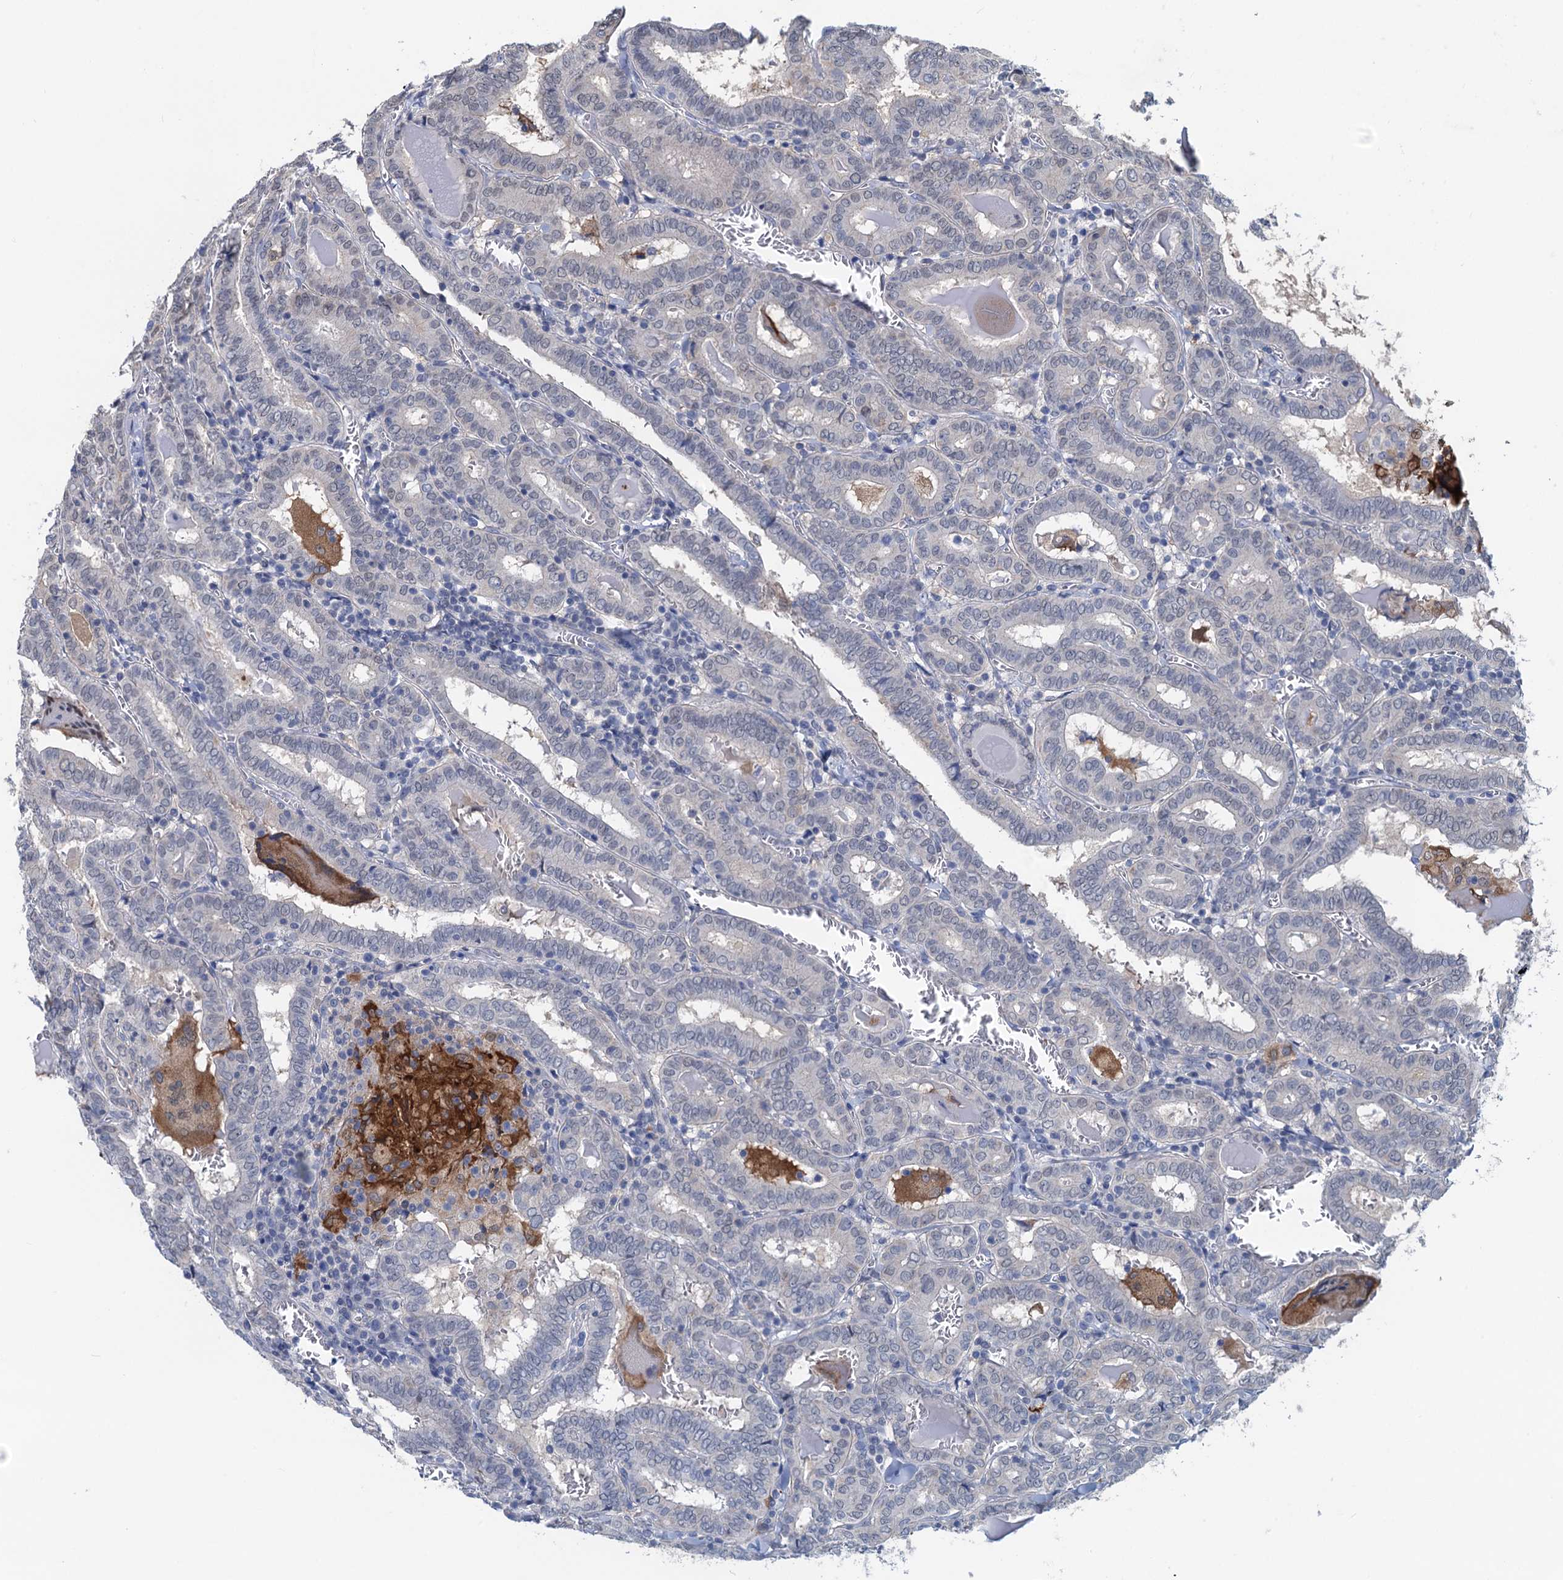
{"staining": {"intensity": "negative", "quantity": "none", "location": "none"}, "tissue": "thyroid cancer", "cell_type": "Tumor cells", "image_type": "cancer", "snomed": [{"axis": "morphology", "description": "Papillary adenocarcinoma, NOS"}, {"axis": "topography", "description": "Thyroid gland"}], "caption": "The immunohistochemistry micrograph has no significant positivity in tumor cells of thyroid cancer (papillary adenocarcinoma) tissue. (IHC, brightfield microscopy, high magnification).", "gene": "RTKN2", "patient": {"sex": "female", "age": 72}}